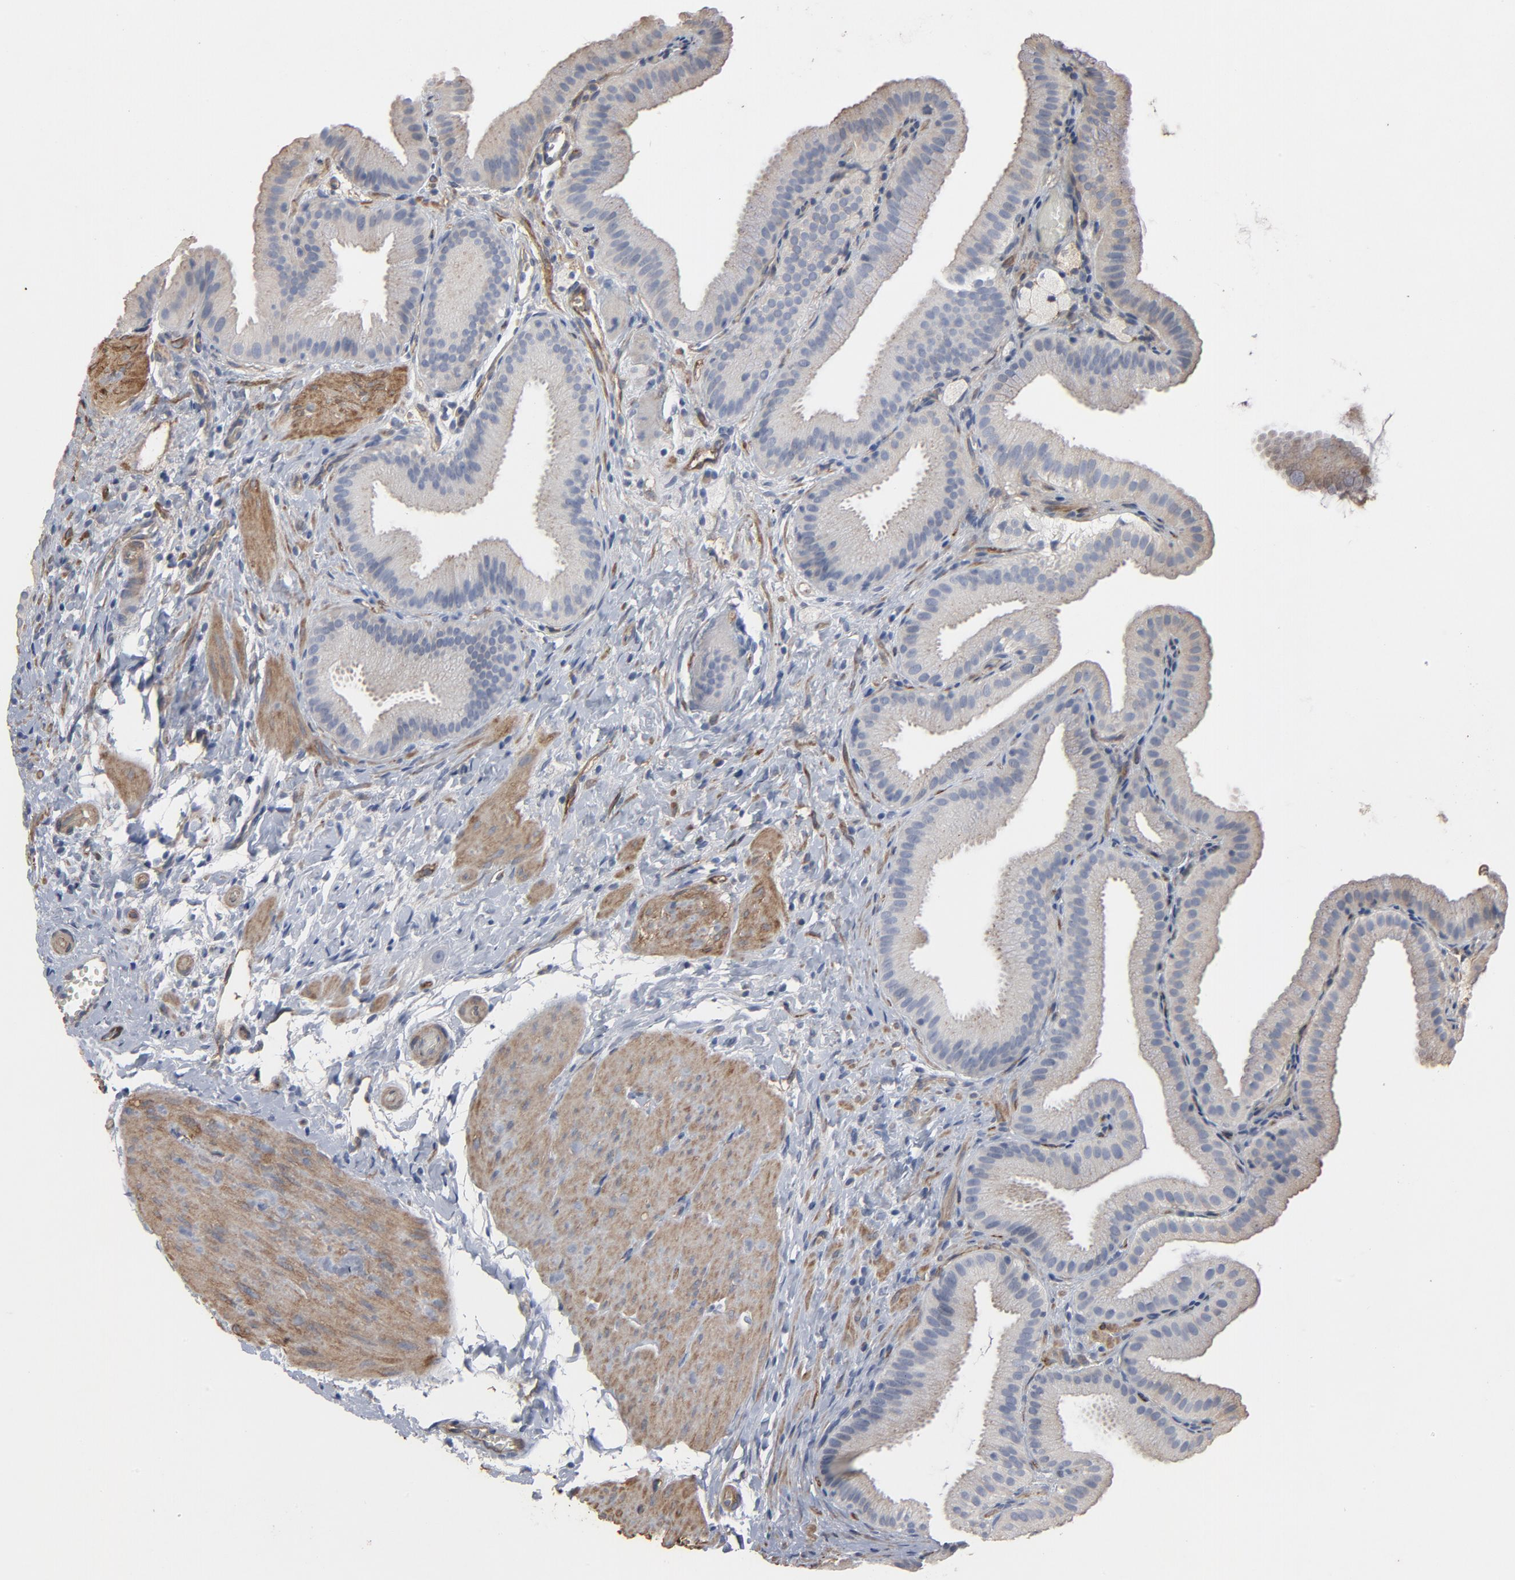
{"staining": {"intensity": "negative", "quantity": "none", "location": "none"}, "tissue": "gallbladder", "cell_type": "Glandular cells", "image_type": "normal", "snomed": [{"axis": "morphology", "description": "Normal tissue, NOS"}, {"axis": "topography", "description": "Gallbladder"}], "caption": "A high-resolution micrograph shows immunohistochemistry (IHC) staining of normal gallbladder, which reveals no significant positivity in glandular cells.", "gene": "KDR", "patient": {"sex": "female", "age": 63}}